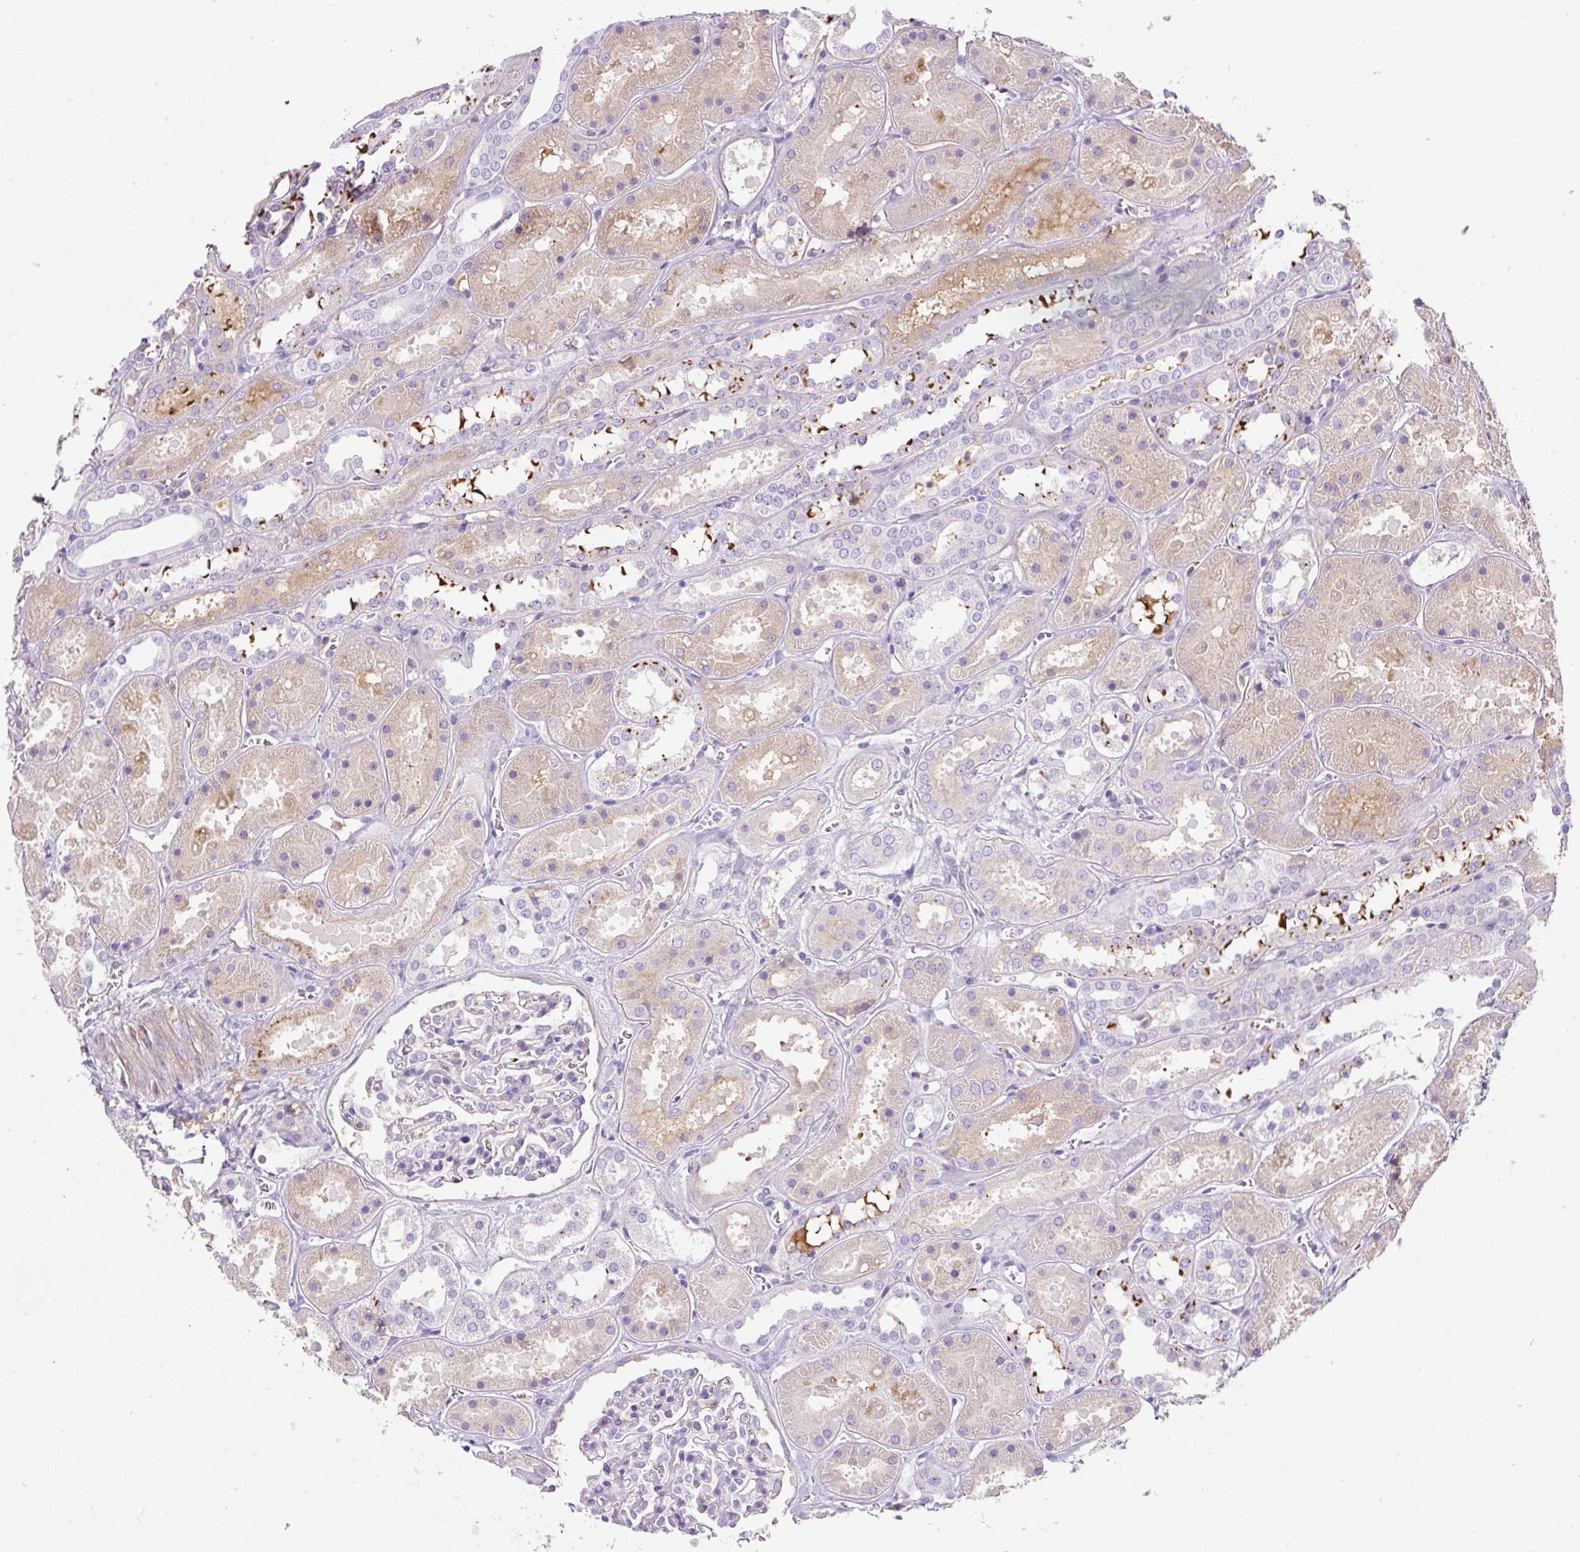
{"staining": {"intensity": "negative", "quantity": "none", "location": "none"}, "tissue": "kidney", "cell_type": "Cells in glomeruli", "image_type": "normal", "snomed": [{"axis": "morphology", "description": "Normal tissue, NOS"}, {"axis": "topography", "description": "Kidney"}], "caption": "Immunohistochemical staining of normal human kidney exhibits no significant expression in cells in glomeruli. (DAB IHC with hematoxylin counter stain).", "gene": "TDRD15", "patient": {"sex": "female", "age": 41}}